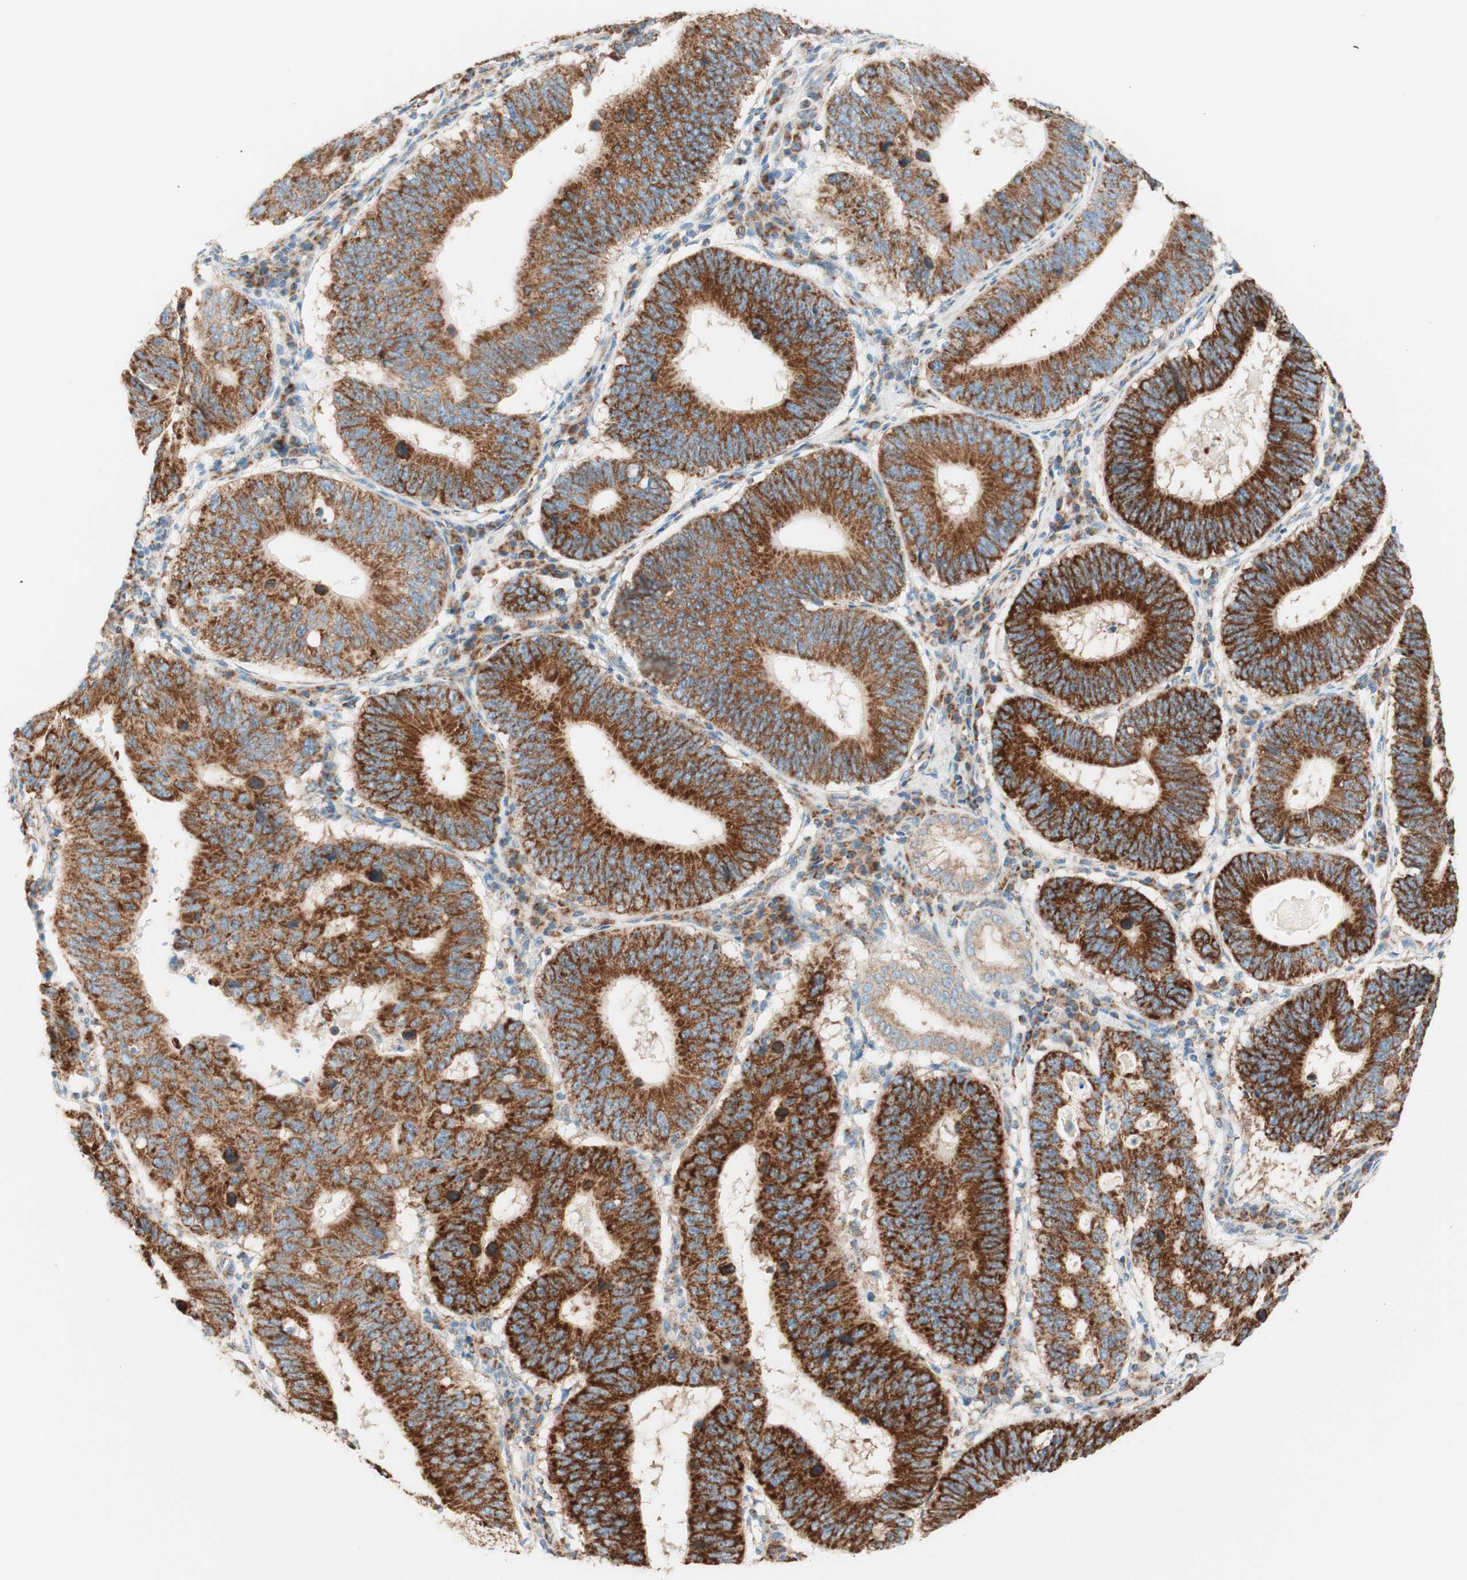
{"staining": {"intensity": "strong", "quantity": ">75%", "location": "cytoplasmic/membranous"}, "tissue": "stomach cancer", "cell_type": "Tumor cells", "image_type": "cancer", "snomed": [{"axis": "morphology", "description": "Adenocarcinoma, NOS"}, {"axis": "topography", "description": "Stomach"}], "caption": "Protein expression analysis of human stomach cancer (adenocarcinoma) reveals strong cytoplasmic/membranous expression in approximately >75% of tumor cells.", "gene": "TOMM20", "patient": {"sex": "male", "age": 59}}